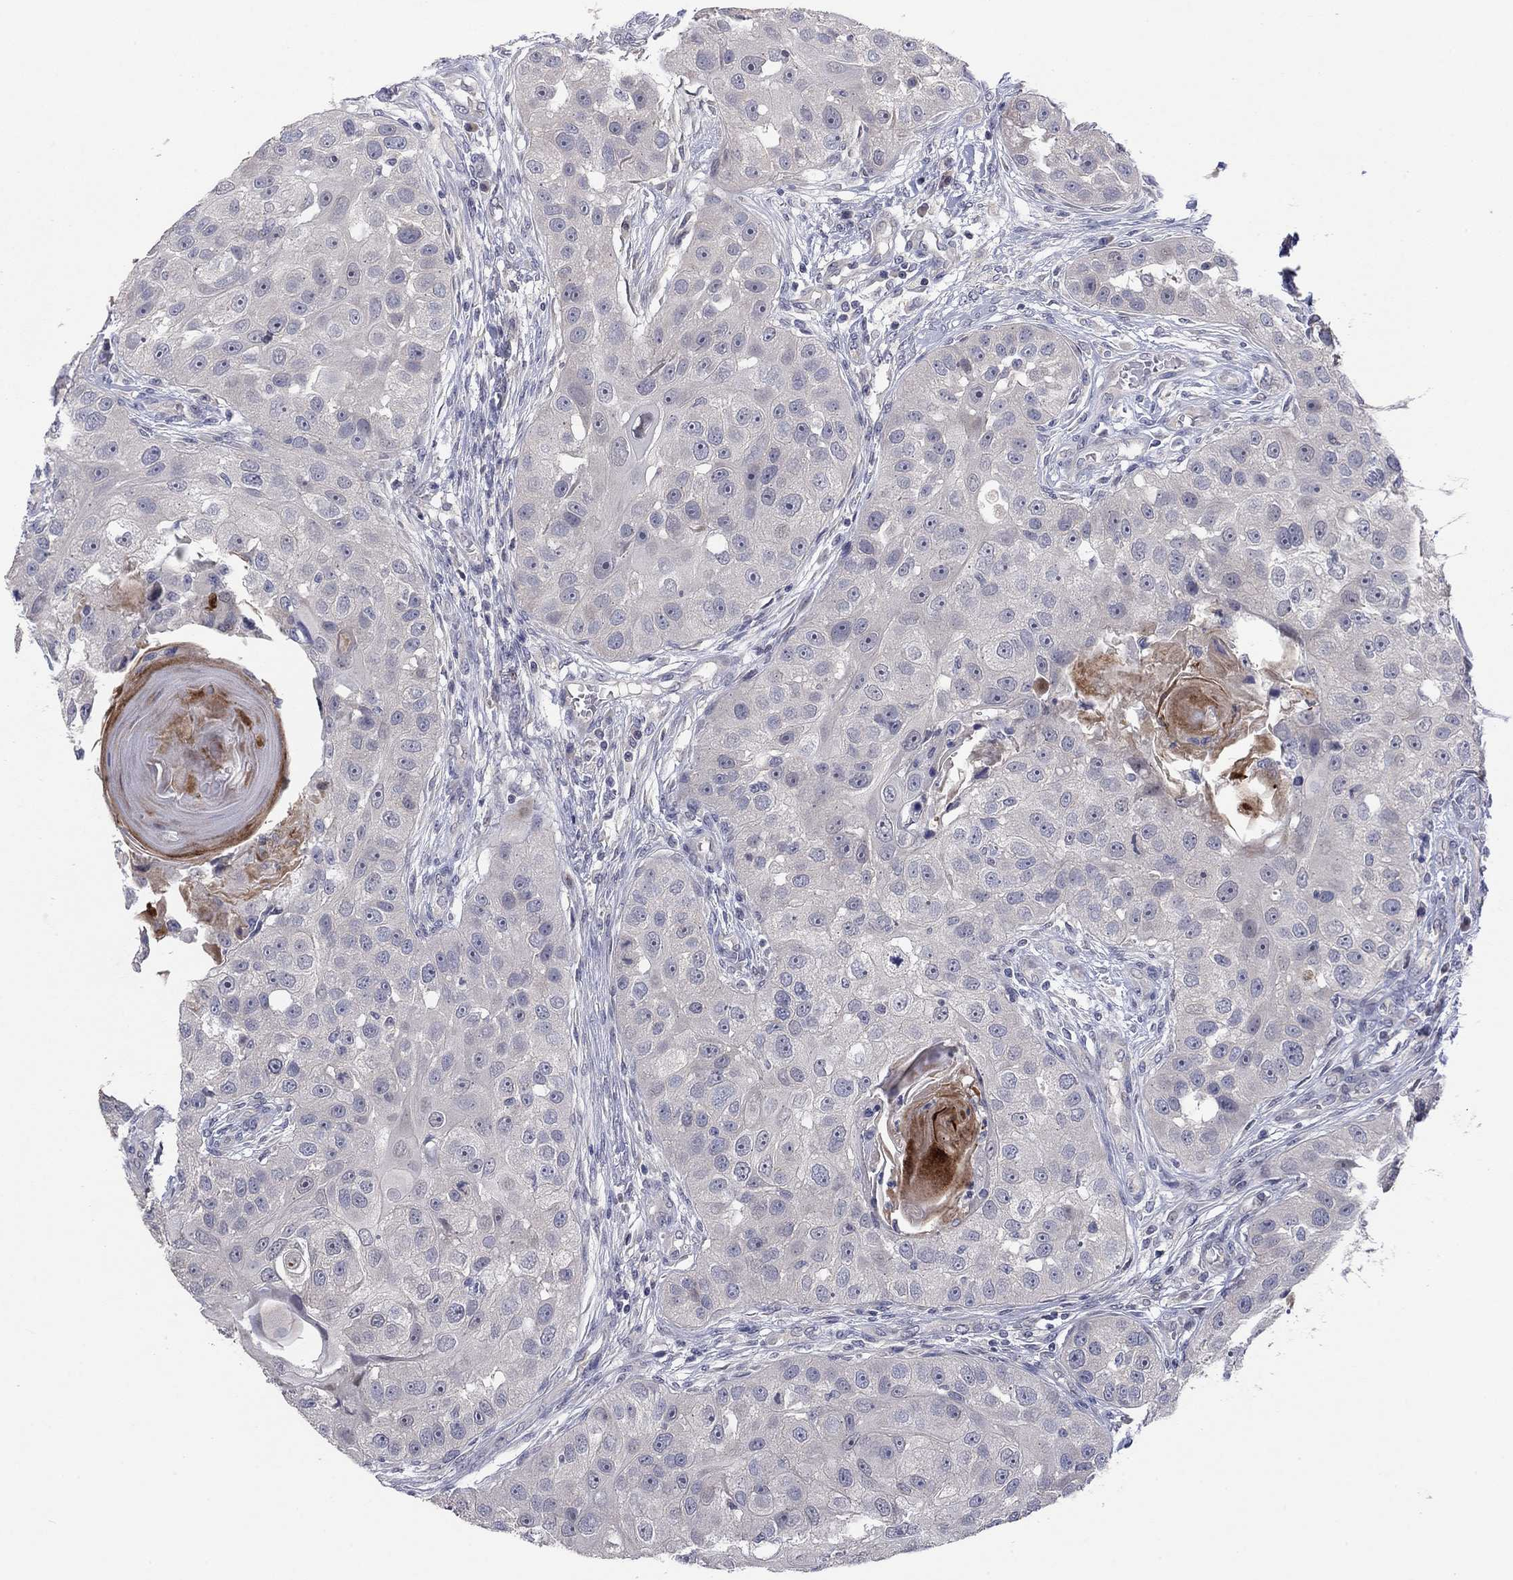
{"staining": {"intensity": "negative", "quantity": "none", "location": "none"}, "tissue": "head and neck cancer", "cell_type": "Tumor cells", "image_type": "cancer", "snomed": [{"axis": "morphology", "description": "Normal tissue, NOS"}, {"axis": "morphology", "description": "Squamous cell carcinoma, NOS"}, {"axis": "topography", "description": "Skeletal muscle"}, {"axis": "topography", "description": "Head-Neck"}], "caption": "Immunohistochemistry micrograph of head and neck squamous cell carcinoma stained for a protein (brown), which shows no expression in tumor cells.", "gene": "AMN1", "patient": {"sex": "male", "age": 51}}